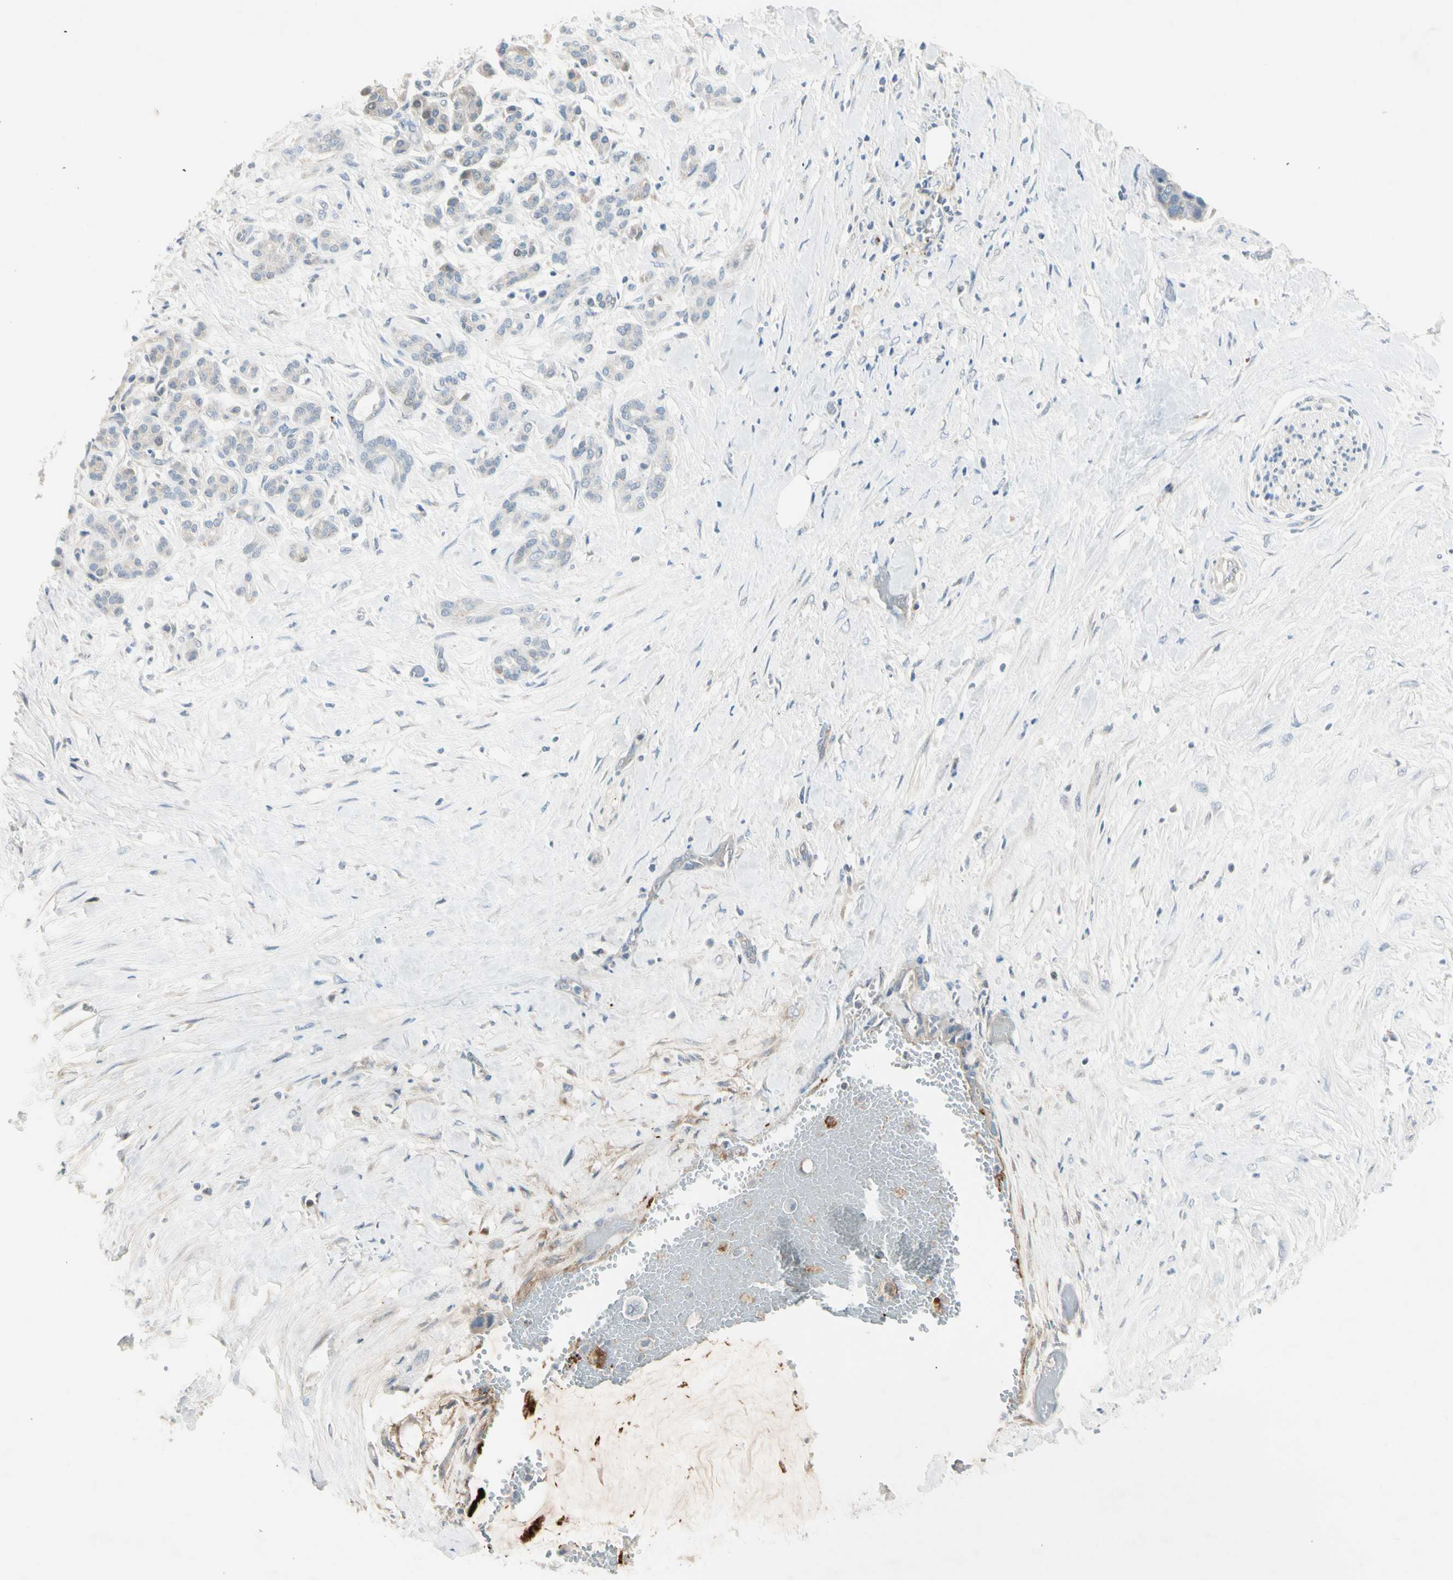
{"staining": {"intensity": "negative", "quantity": "none", "location": "none"}, "tissue": "pancreatic cancer", "cell_type": "Tumor cells", "image_type": "cancer", "snomed": [{"axis": "morphology", "description": "Adenocarcinoma, NOS"}, {"axis": "topography", "description": "Pancreas"}], "caption": "DAB immunohistochemical staining of adenocarcinoma (pancreatic) demonstrates no significant staining in tumor cells.", "gene": "SERPIND1", "patient": {"sex": "male", "age": 41}}